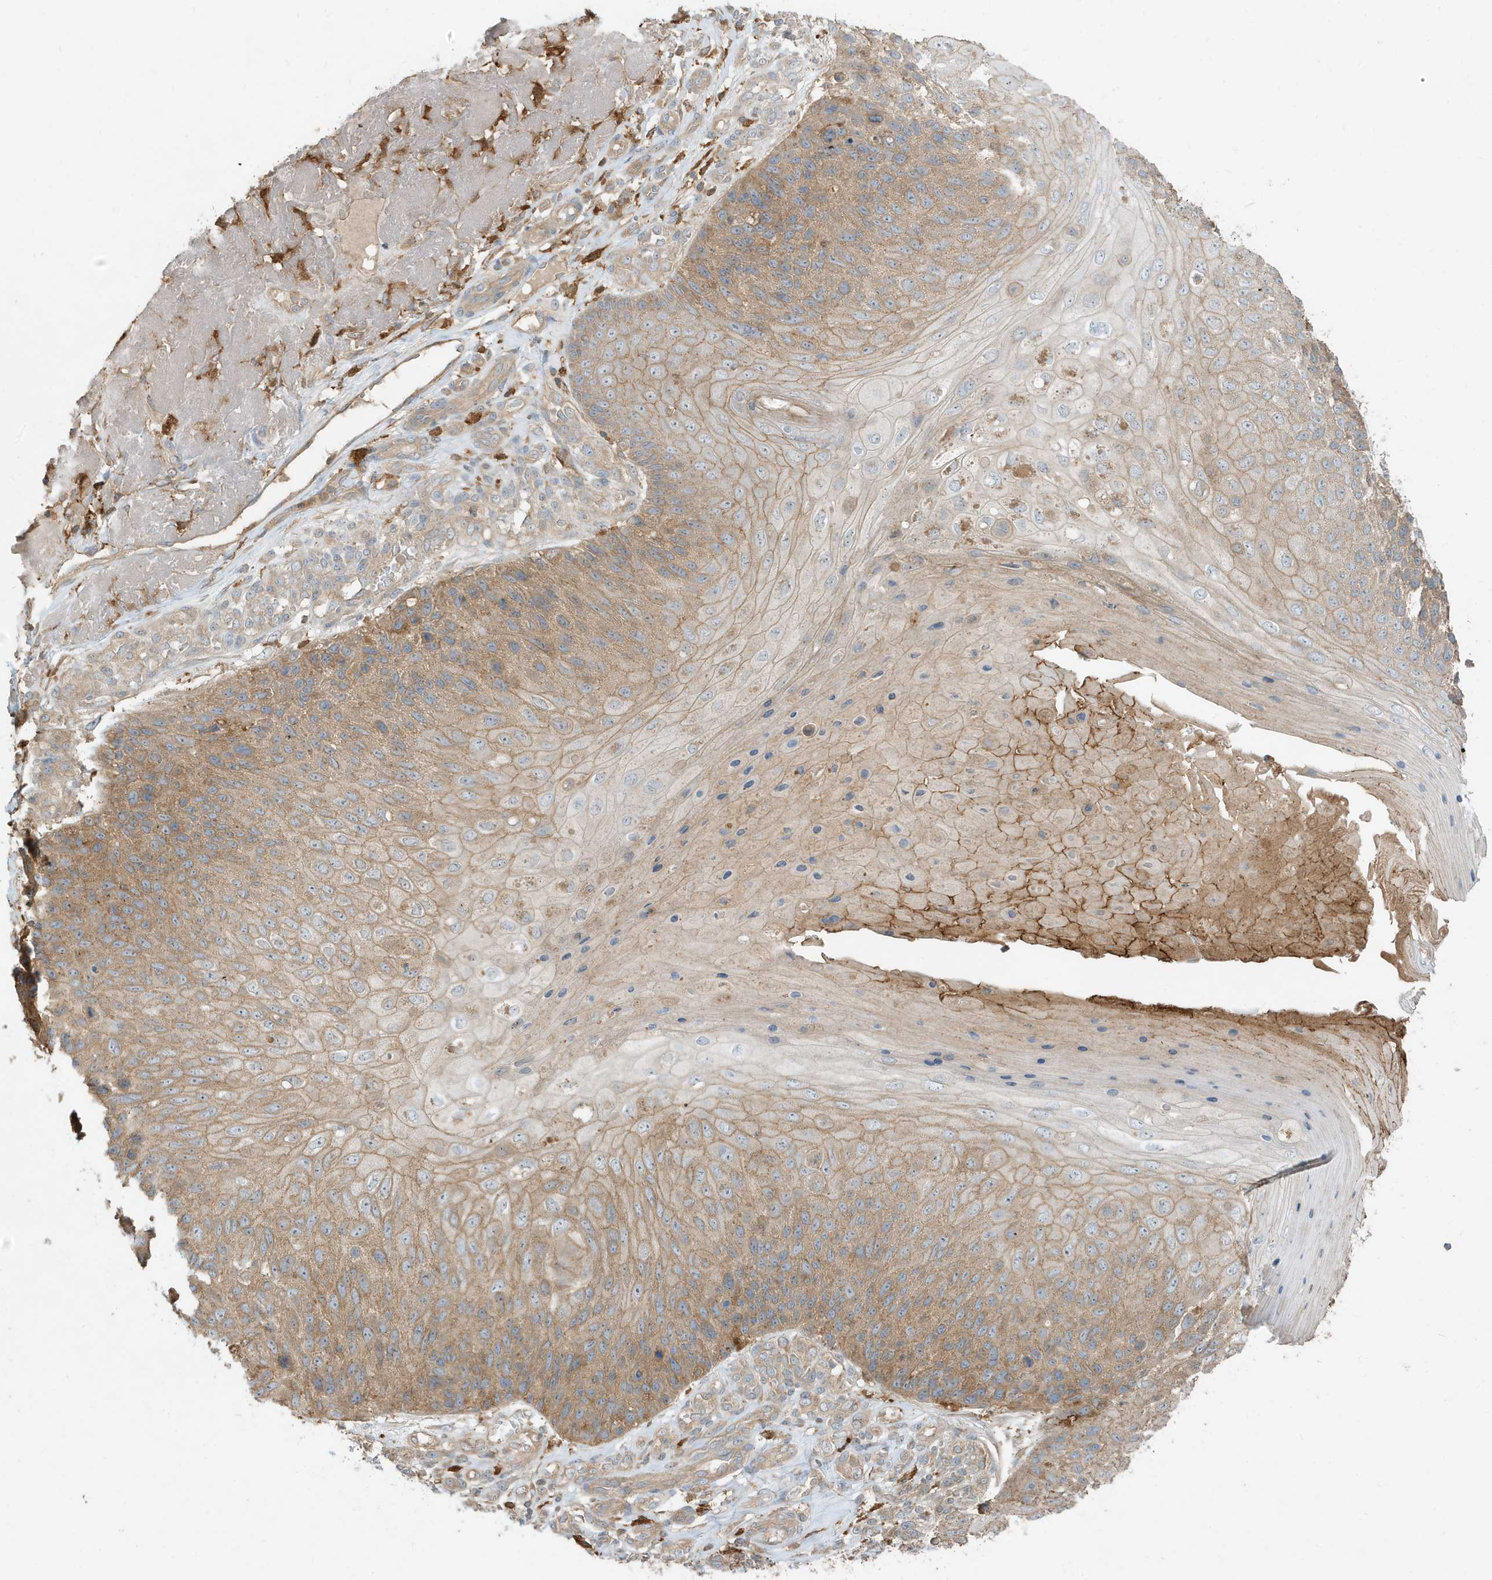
{"staining": {"intensity": "weak", "quantity": ">75%", "location": "cytoplasmic/membranous"}, "tissue": "skin cancer", "cell_type": "Tumor cells", "image_type": "cancer", "snomed": [{"axis": "morphology", "description": "Squamous cell carcinoma, NOS"}, {"axis": "topography", "description": "Skin"}], "caption": "Immunohistochemical staining of skin cancer (squamous cell carcinoma) exhibits weak cytoplasmic/membranous protein positivity in about >75% of tumor cells. Nuclei are stained in blue.", "gene": "ABTB1", "patient": {"sex": "female", "age": 88}}